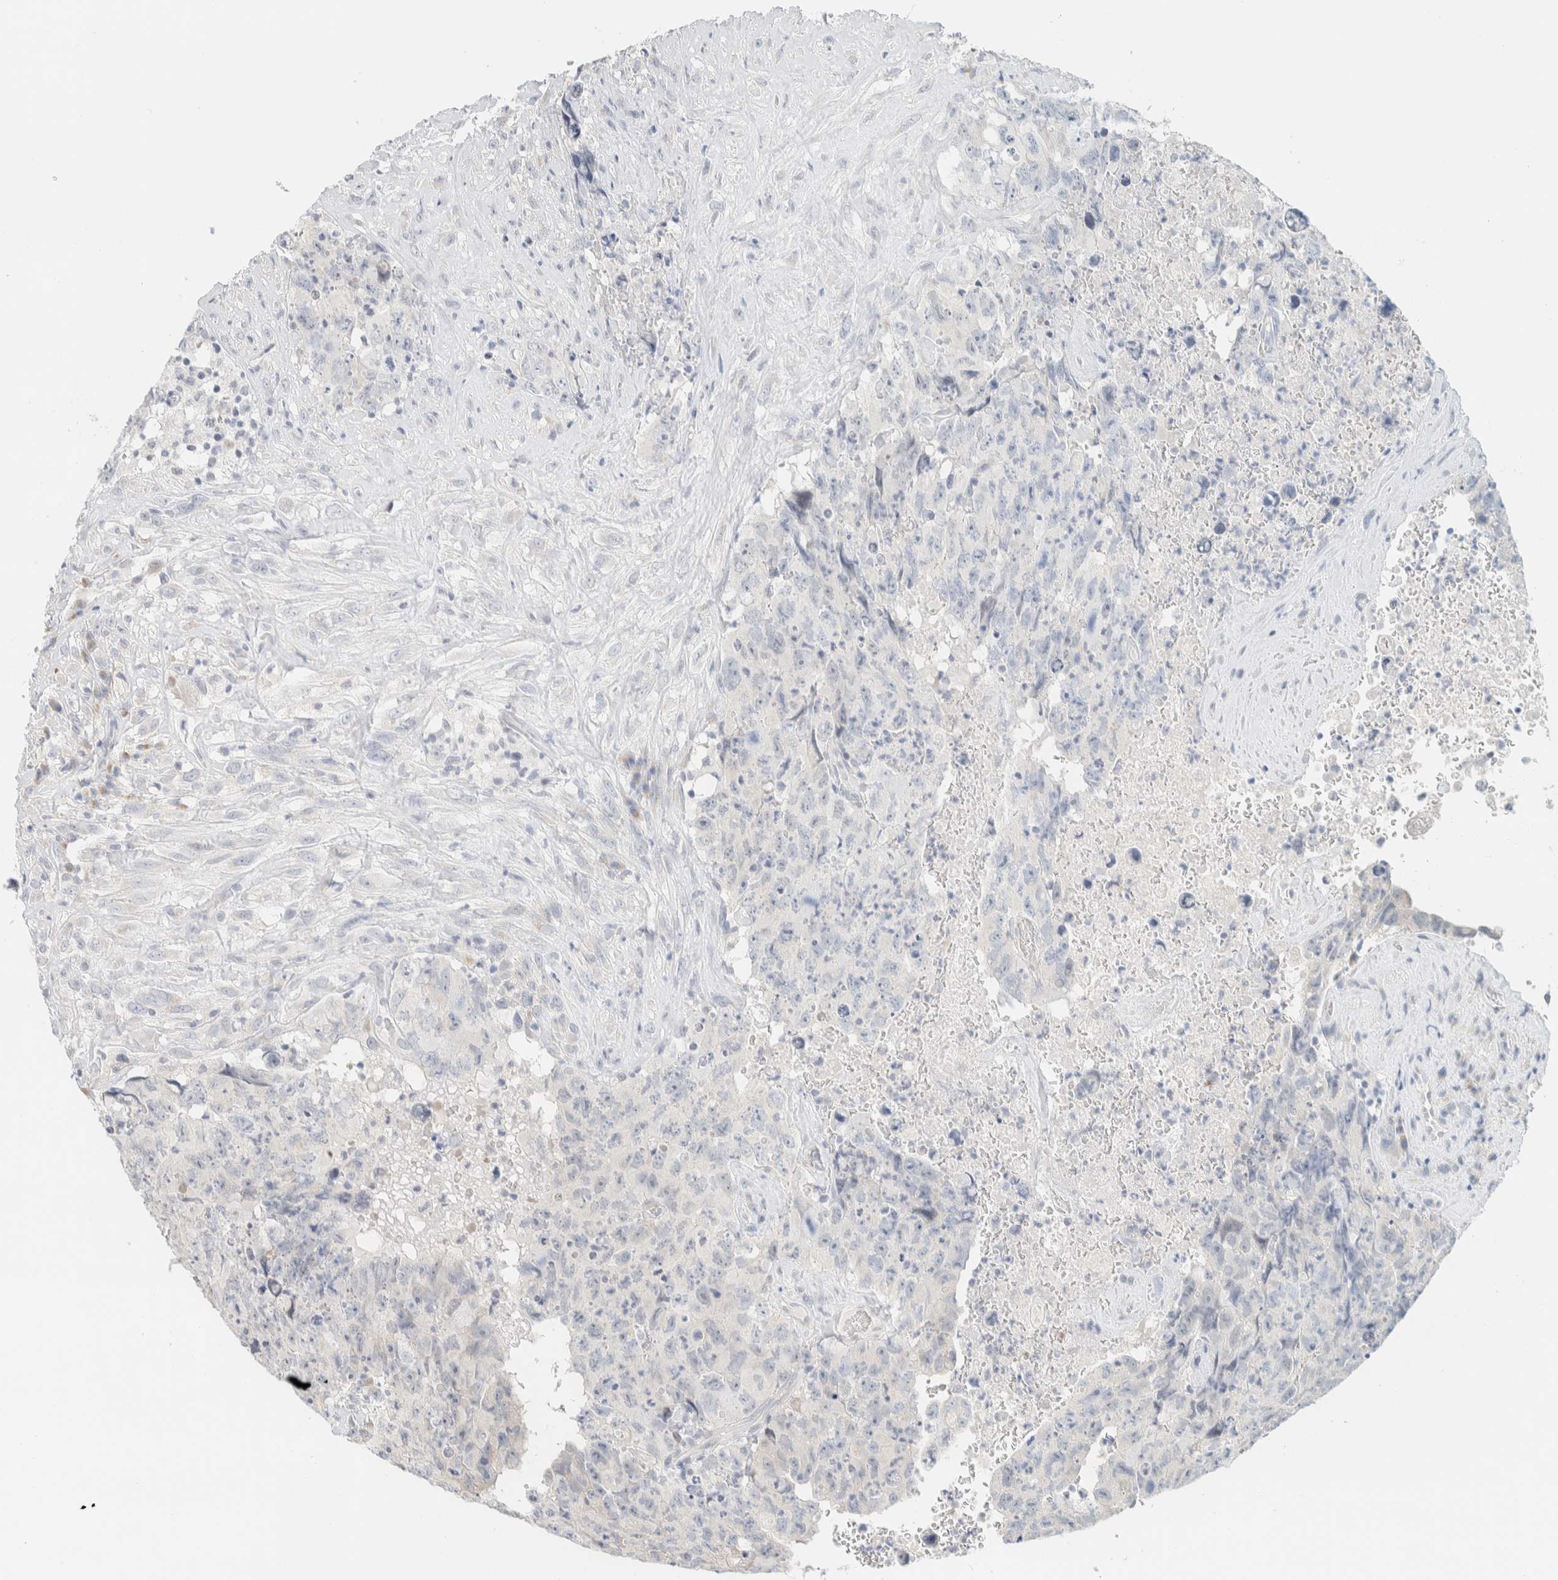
{"staining": {"intensity": "negative", "quantity": "none", "location": "none"}, "tissue": "testis cancer", "cell_type": "Tumor cells", "image_type": "cancer", "snomed": [{"axis": "morphology", "description": "Carcinoma, Embryonal, NOS"}, {"axis": "topography", "description": "Testis"}], "caption": "Human testis cancer (embryonal carcinoma) stained for a protein using immunohistochemistry demonstrates no expression in tumor cells.", "gene": "SPNS3", "patient": {"sex": "male", "age": 32}}